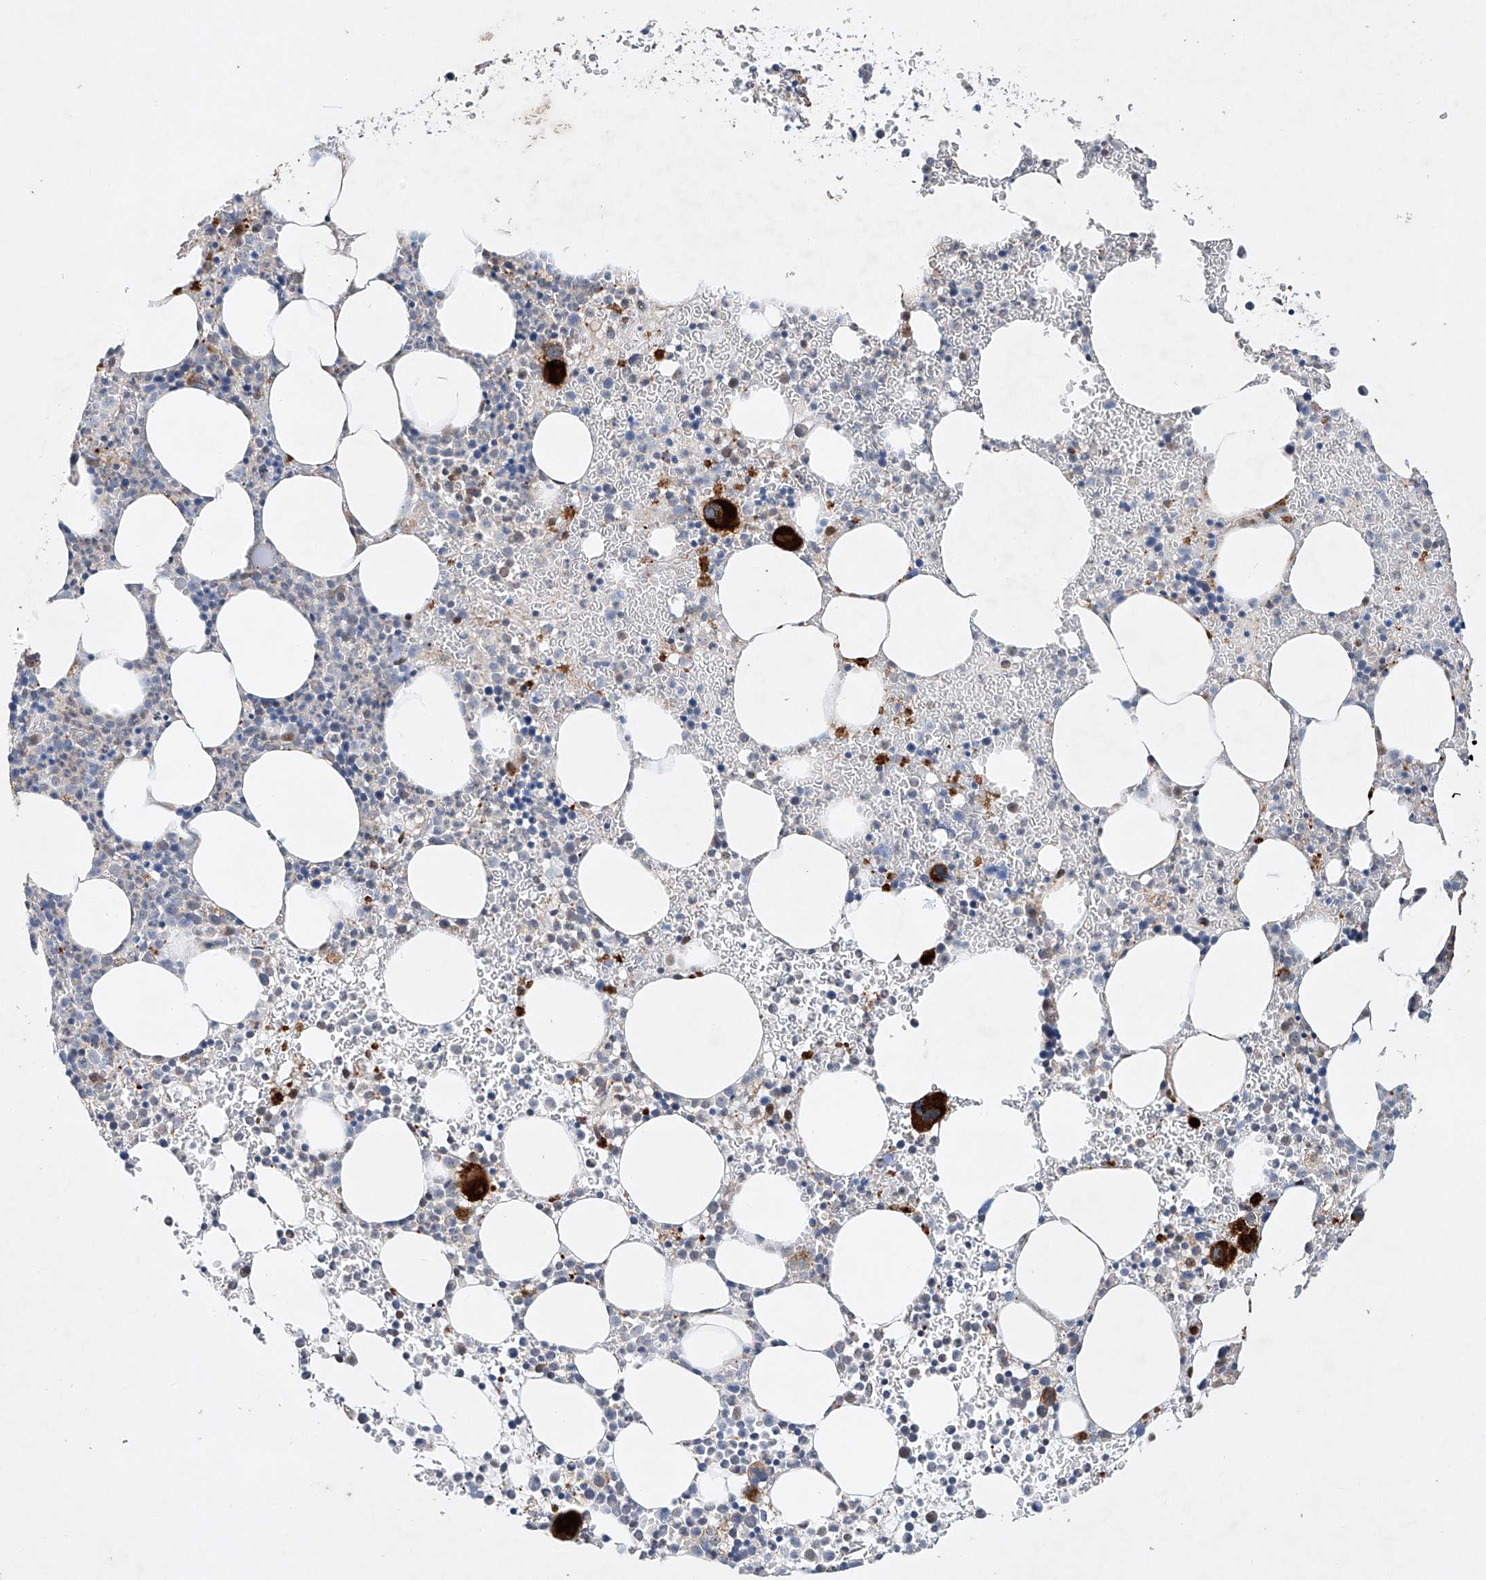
{"staining": {"intensity": "strong", "quantity": "<25%", "location": "cytoplasmic/membranous"}, "tissue": "bone marrow", "cell_type": "Hematopoietic cells", "image_type": "normal", "snomed": [{"axis": "morphology", "description": "Normal tissue, NOS"}, {"axis": "topography", "description": "Bone marrow"}], "caption": "Normal bone marrow reveals strong cytoplasmic/membranous staining in about <25% of hematopoietic cells (Brightfield microscopy of DAB IHC at high magnification)..", "gene": "AFG1L", "patient": {"sex": "female", "age": 78}}